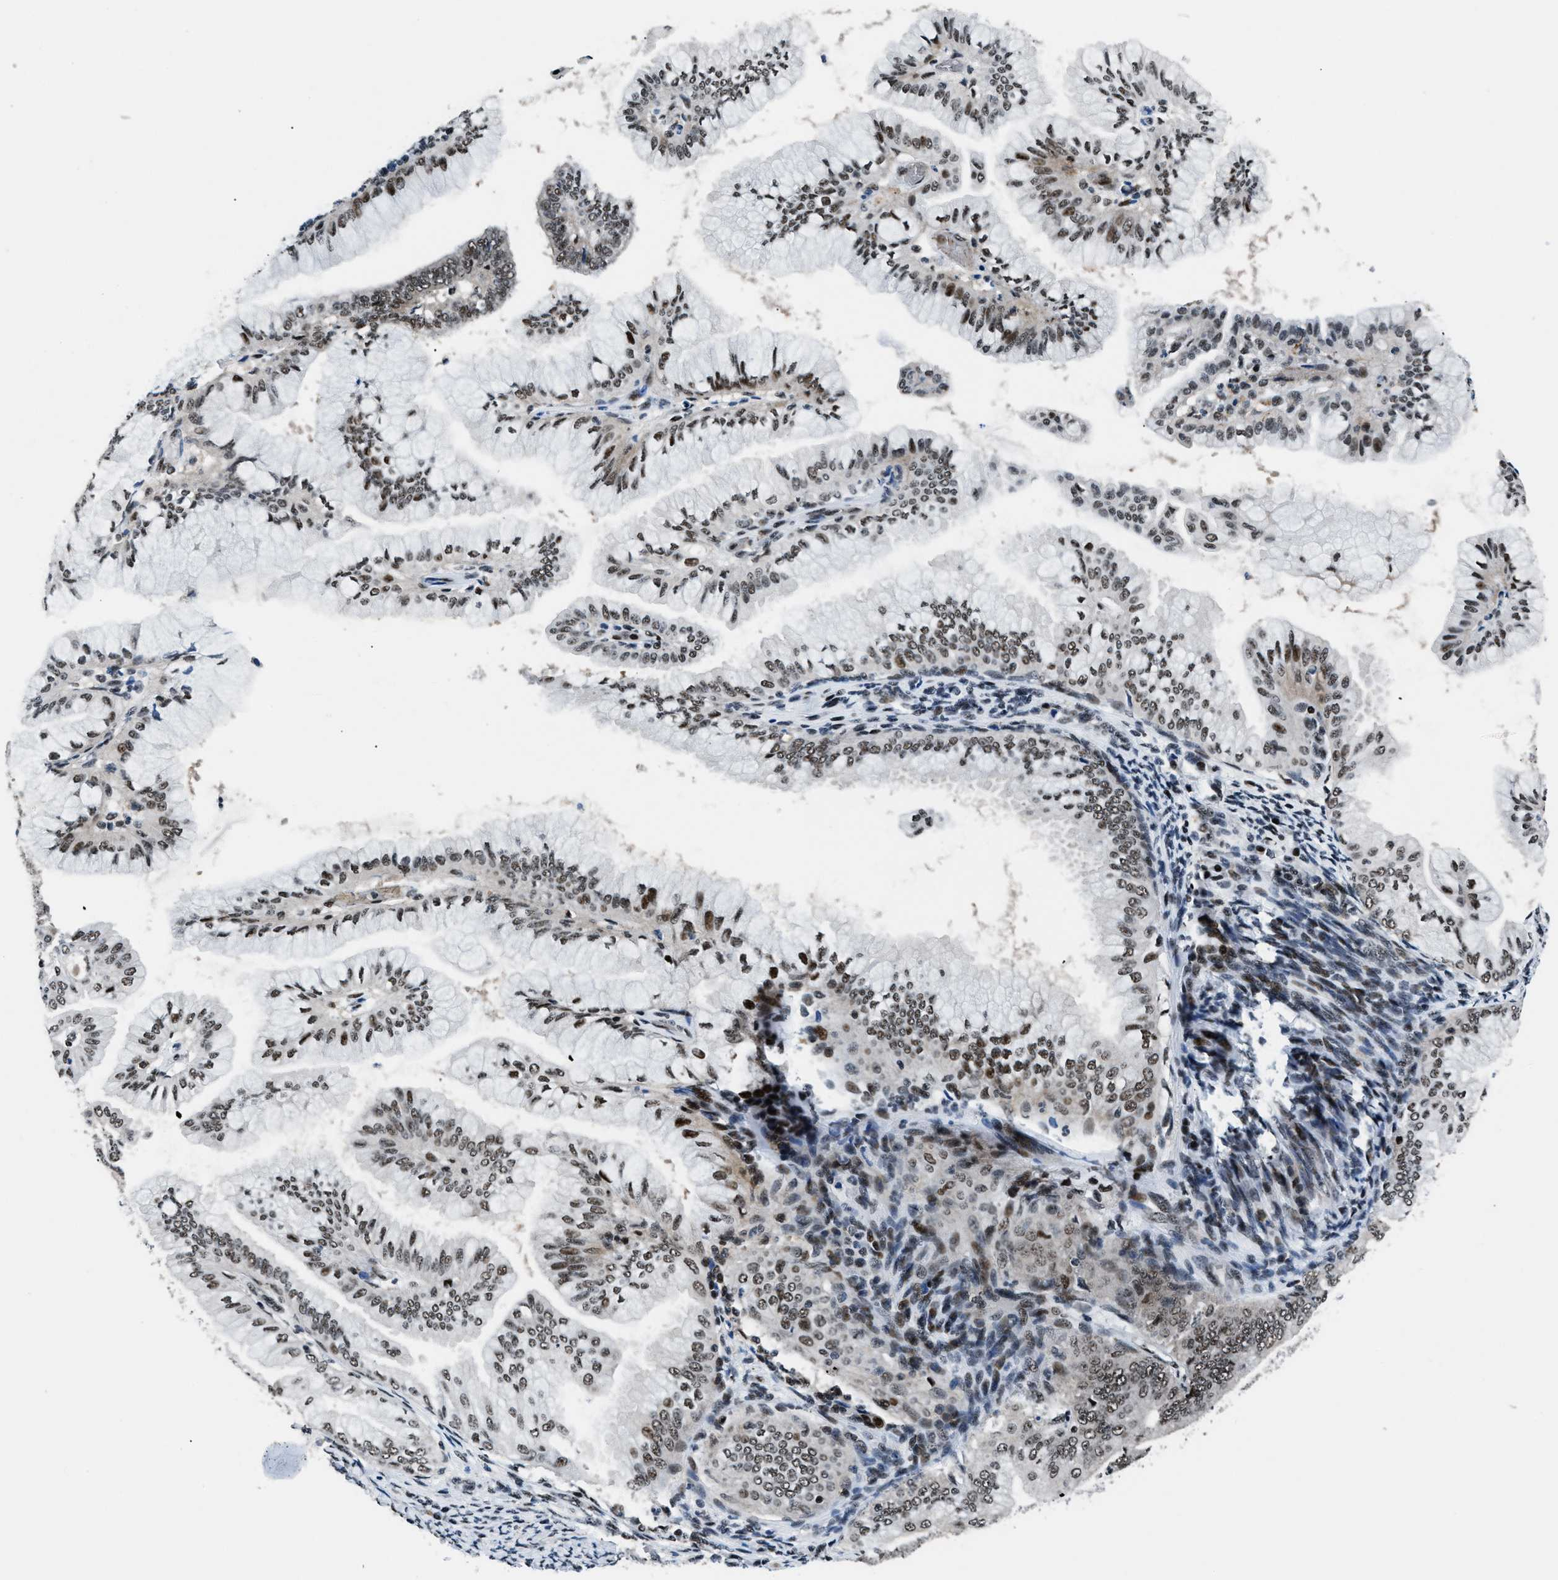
{"staining": {"intensity": "strong", "quantity": ">75%", "location": "nuclear"}, "tissue": "endometrial cancer", "cell_type": "Tumor cells", "image_type": "cancer", "snomed": [{"axis": "morphology", "description": "Adenocarcinoma, NOS"}, {"axis": "topography", "description": "Endometrium"}], "caption": "This is a photomicrograph of immunohistochemistry (IHC) staining of adenocarcinoma (endometrial), which shows strong staining in the nuclear of tumor cells.", "gene": "SMARCB1", "patient": {"sex": "female", "age": 63}}